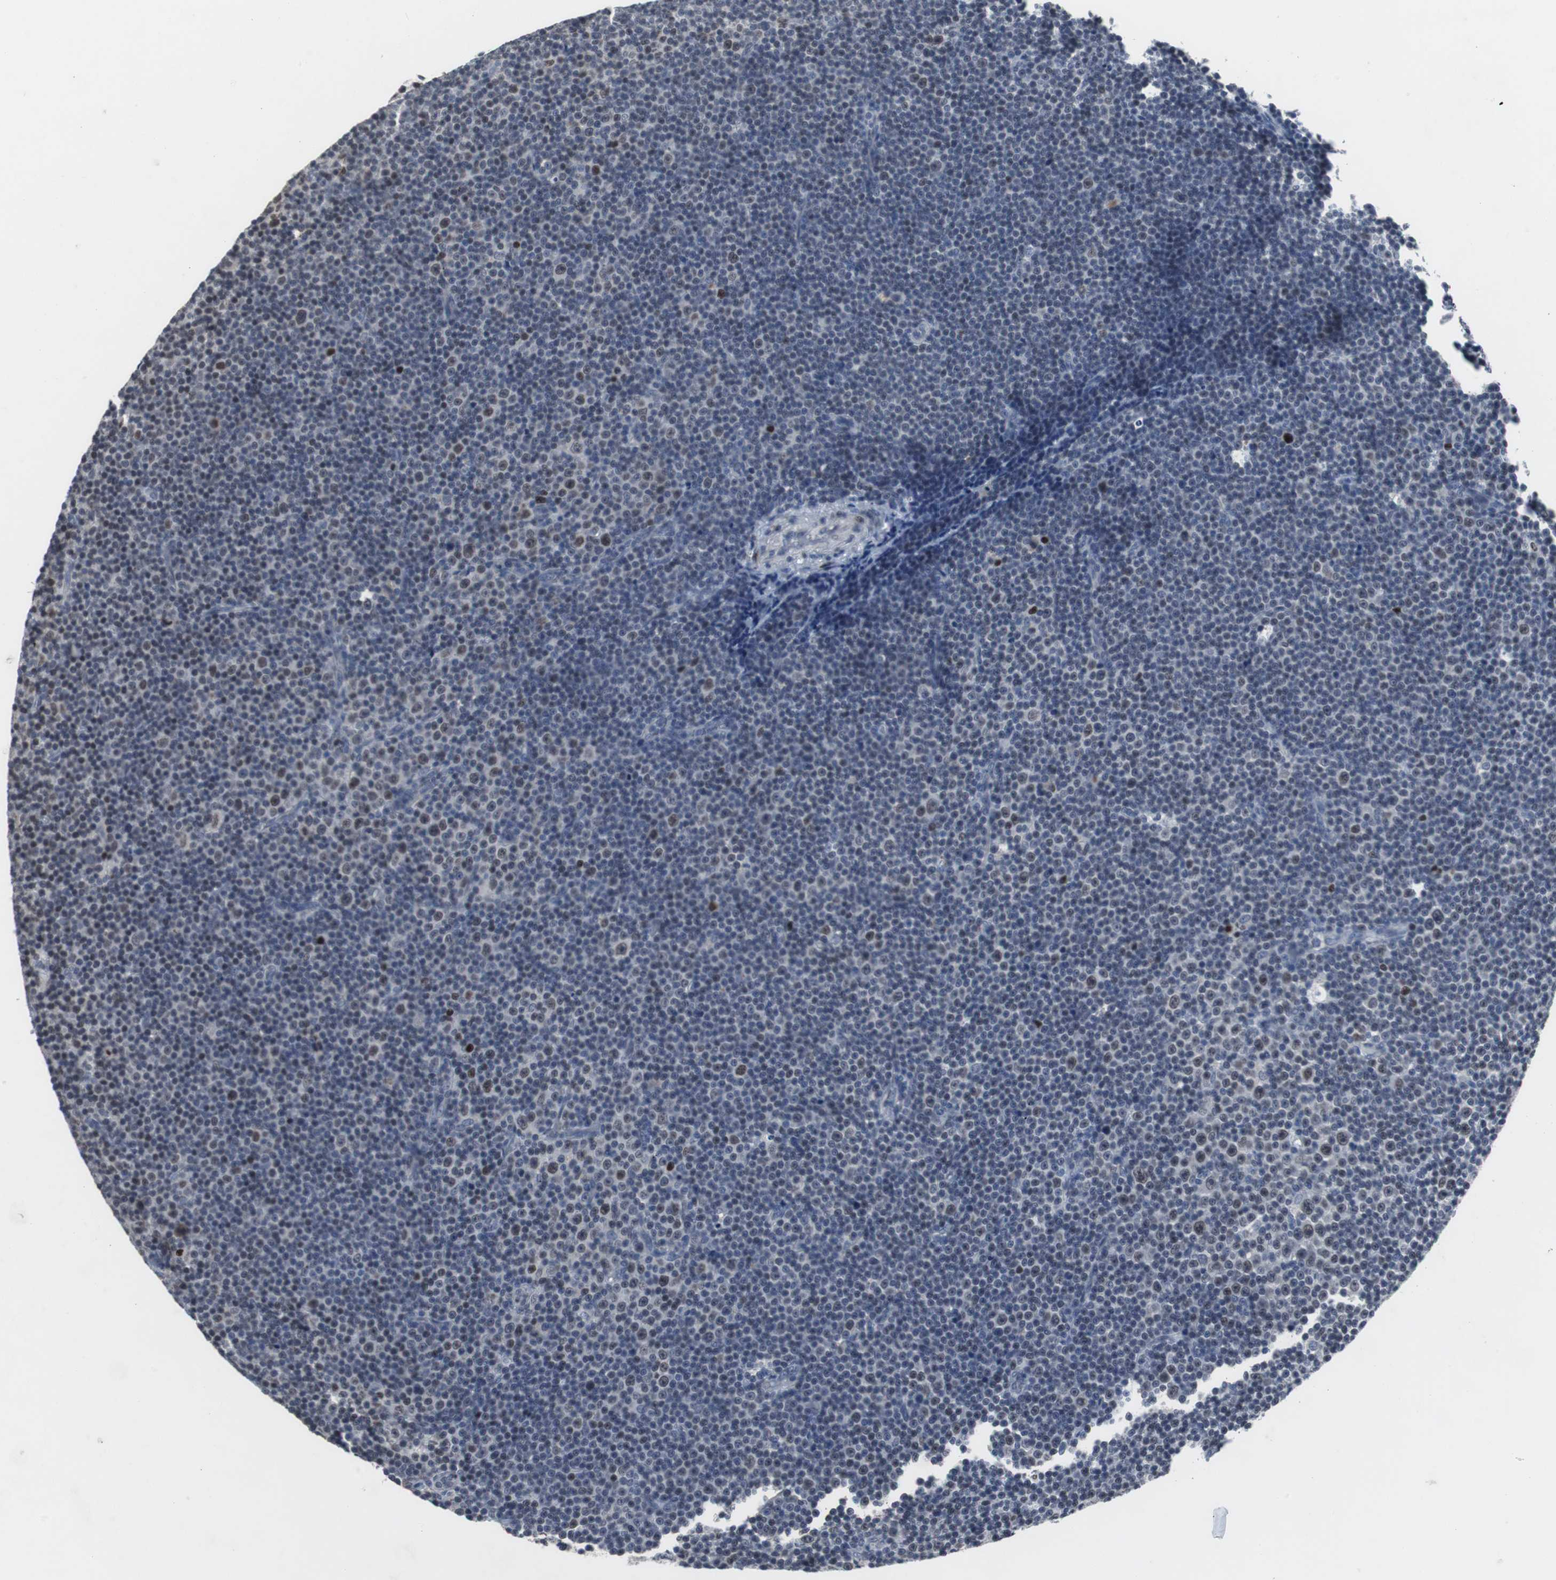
{"staining": {"intensity": "moderate", "quantity": "<25%", "location": "nuclear"}, "tissue": "lymphoma", "cell_type": "Tumor cells", "image_type": "cancer", "snomed": [{"axis": "morphology", "description": "Malignant lymphoma, non-Hodgkin's type, Low grade"}, {"axis": "topography", "description": "Lymph node"}], "caption": "Low-grade malignant lymphoma, non-Hodgkin's type stained for a protein exhibits moderate nuclear positivity in tumor cells.", "gene": "FOXP4", "patient": {"sex": "female", "age": 67}}